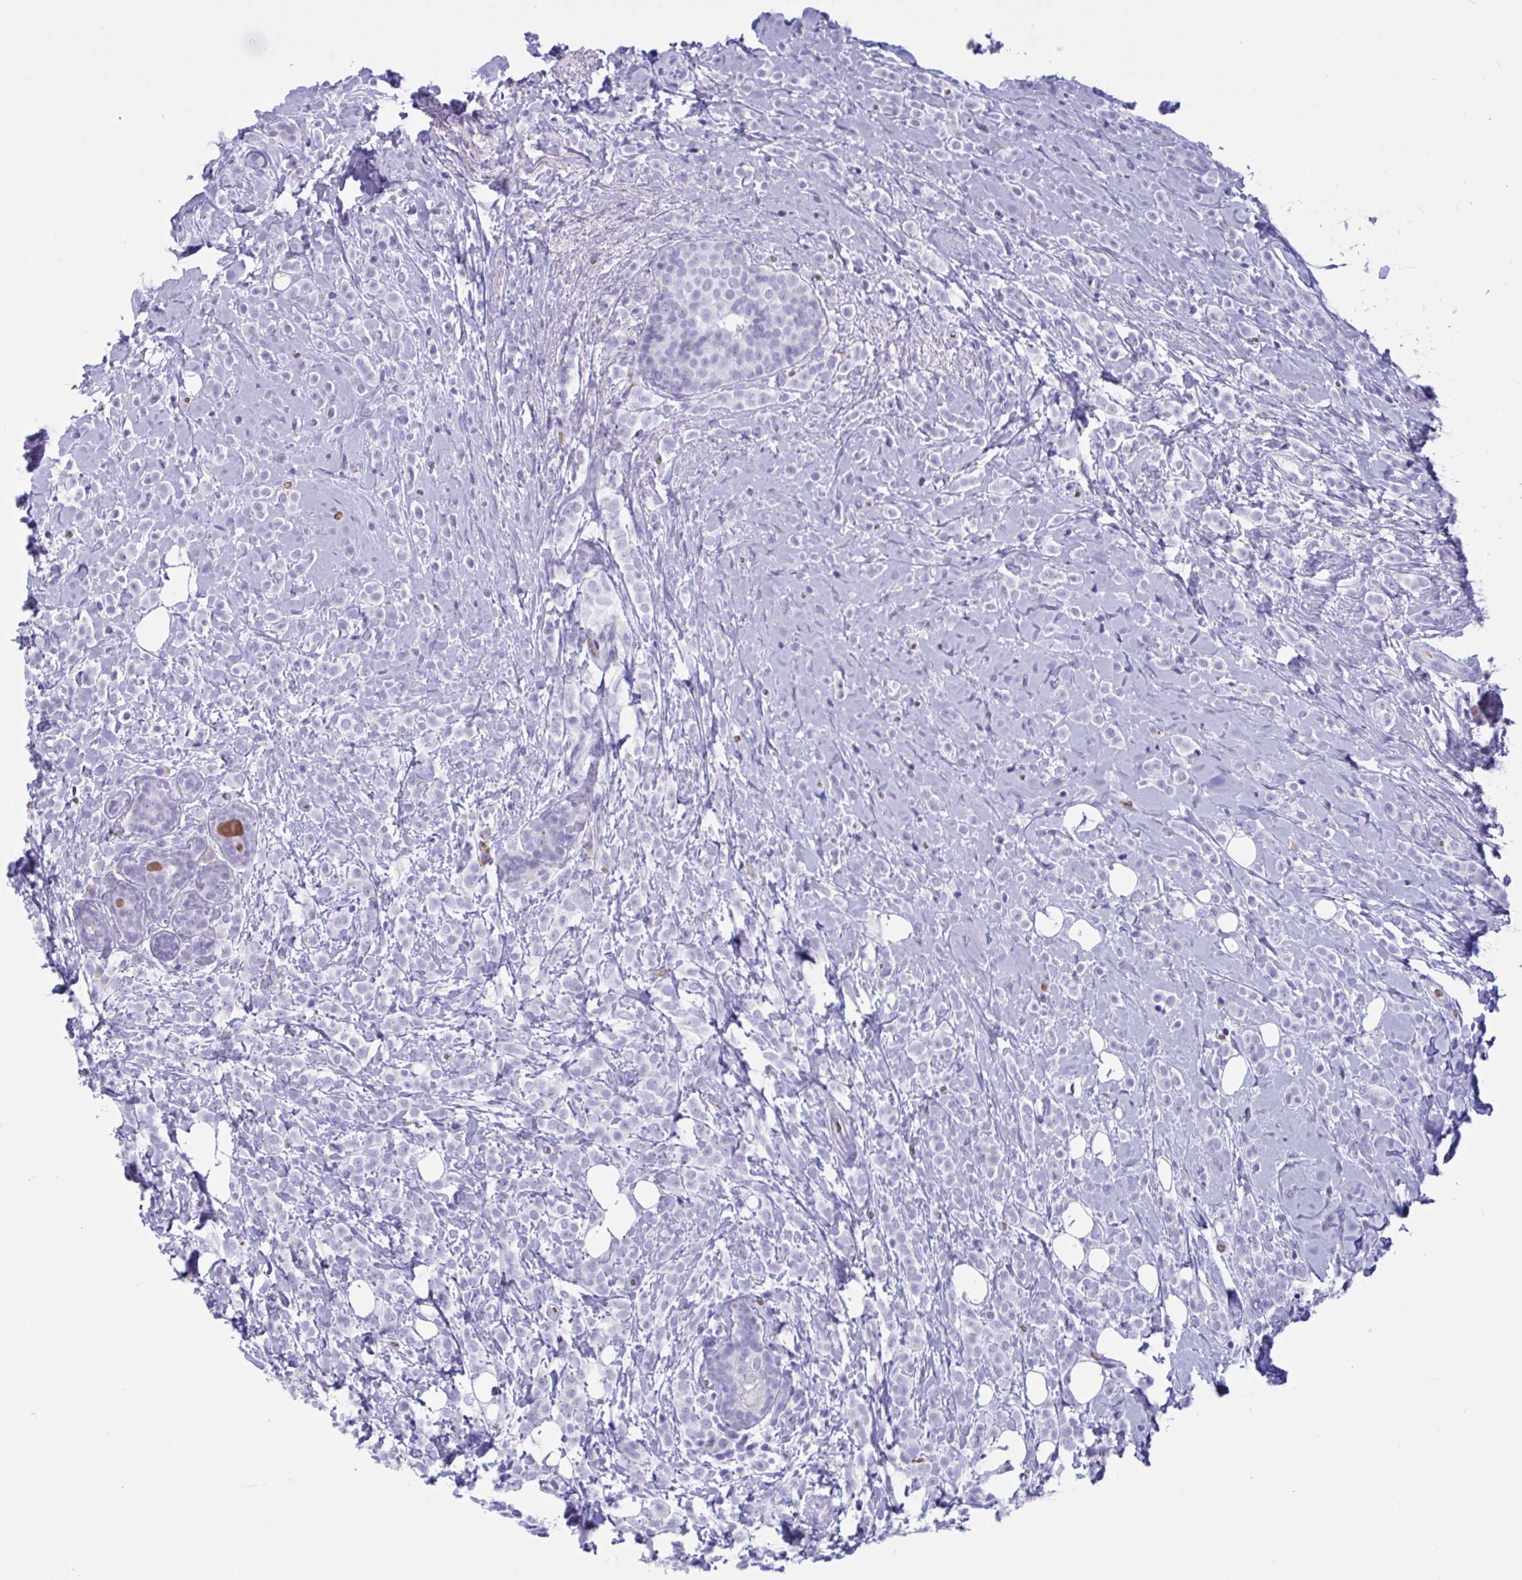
{"staining": {"intensity": "negative", "quantity": "none", "location": "none"}, "tissue": "breast cancer", "cell_type": "Tumor cells", "image_type": "cancer", "snomed": [{"axis": "morphology", "description": "Lobular carcinoma"}, {"axis": "topography", "description": "Breast"}], "caption": "An image of breast cancer (lobular carcinoma) stained for a protein shows no brown staining in tumor cells. (Immunohistochemistry, brightfield microscopy, high magnification).", "gene": "SLC2A1", "patient": {"sex": "female", "age": 49}}